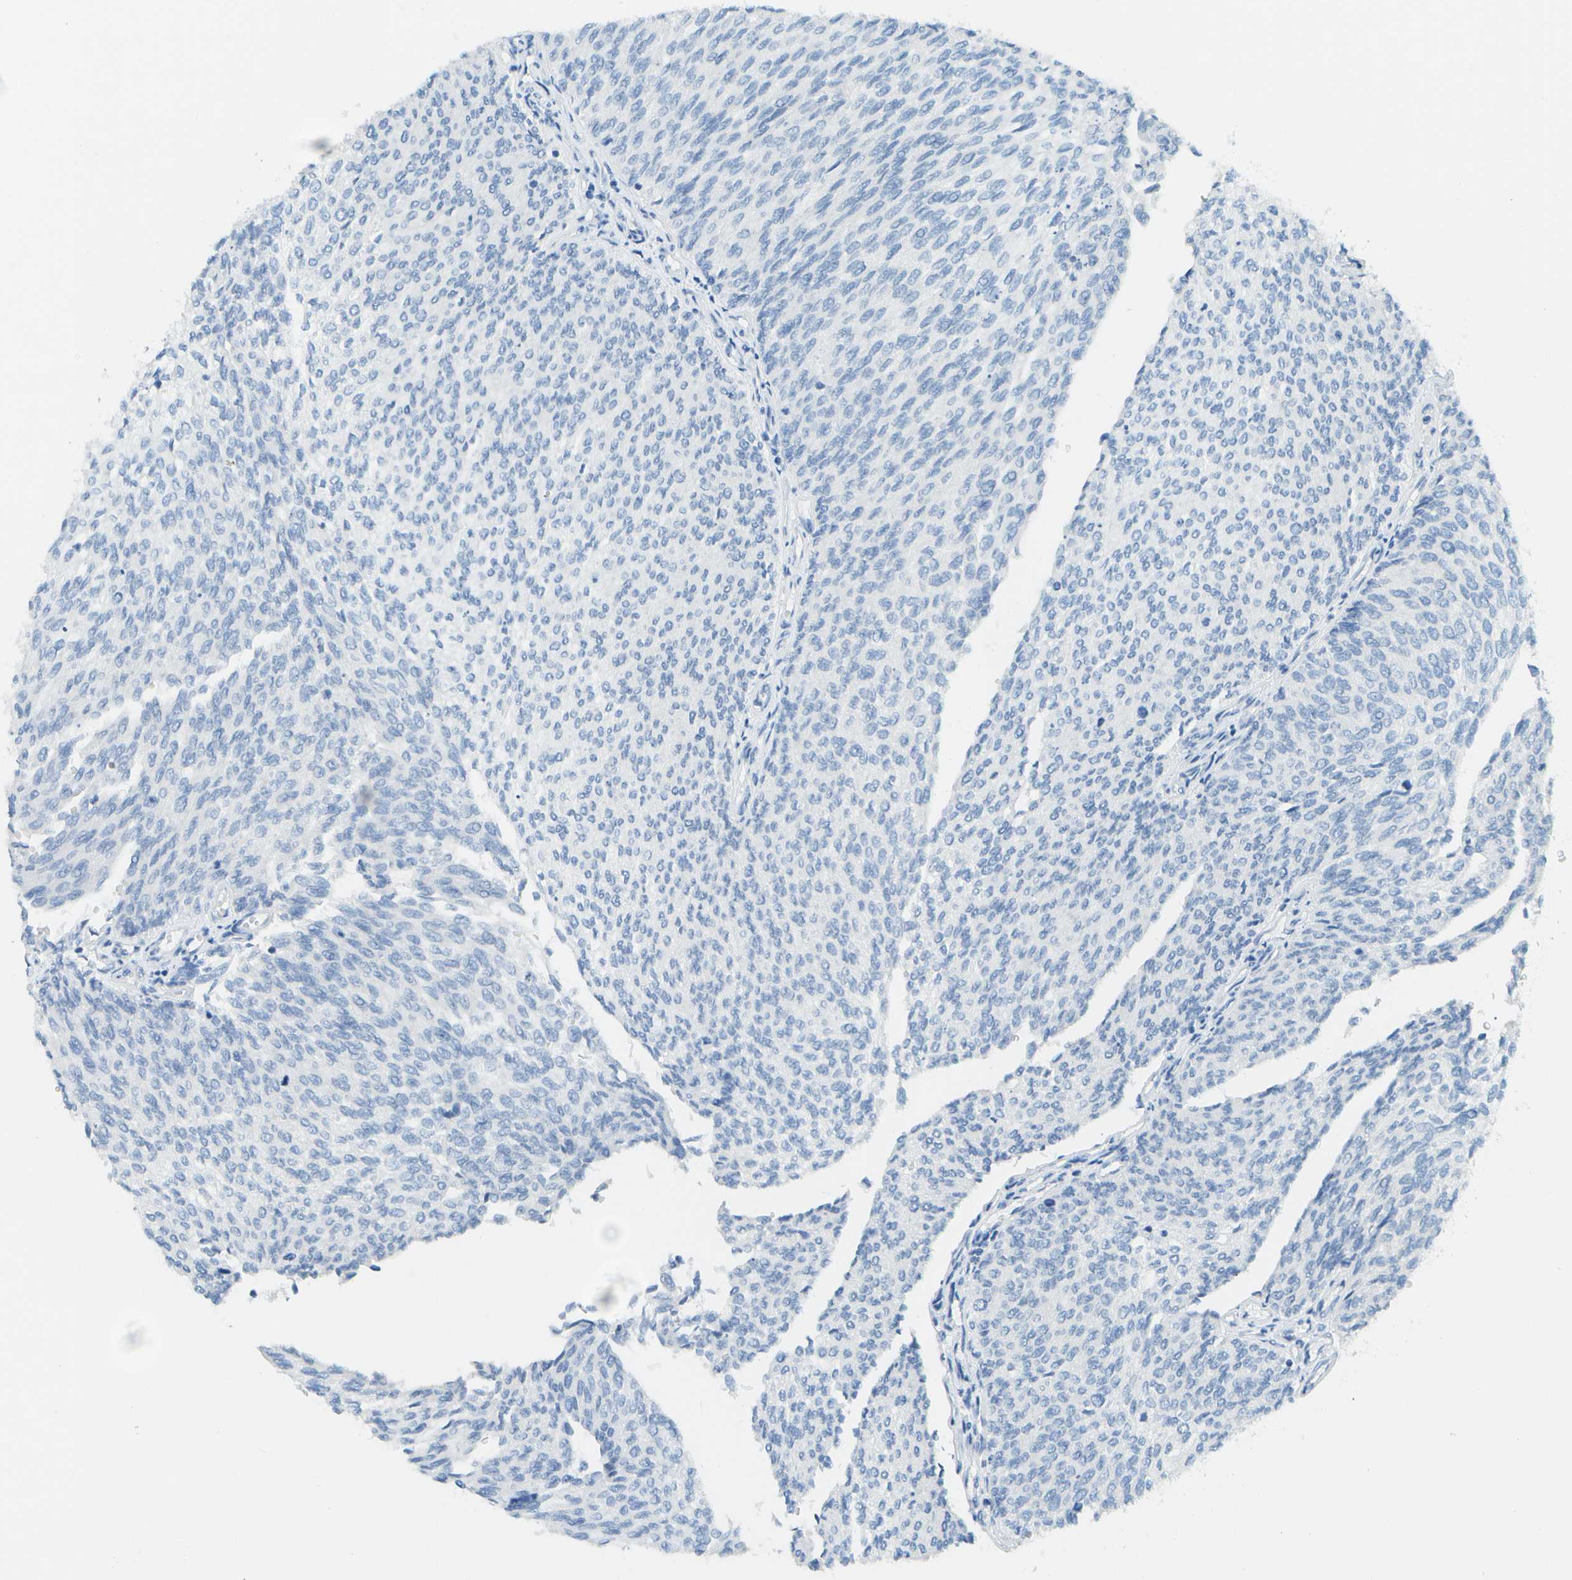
{"staining": {"intensity": "negative", "quantity": "none", "location": "none"}, "tissue": "urothelial cancer", "cell_type": "Tumor cells", "image_type": "cancer", "snomed": [{"axis": "morphology", "description": "Urothelial carcinoma, Low grade"}, {"axis": "topography", "description": "Urinary bladder"}], "caption": "Tumor cells show no significant expression in low-grade urothelial carcinoma. Nuclei are stained in blue.", "gene": "C1S", "patient": {"sex": "female", "age": 79}}